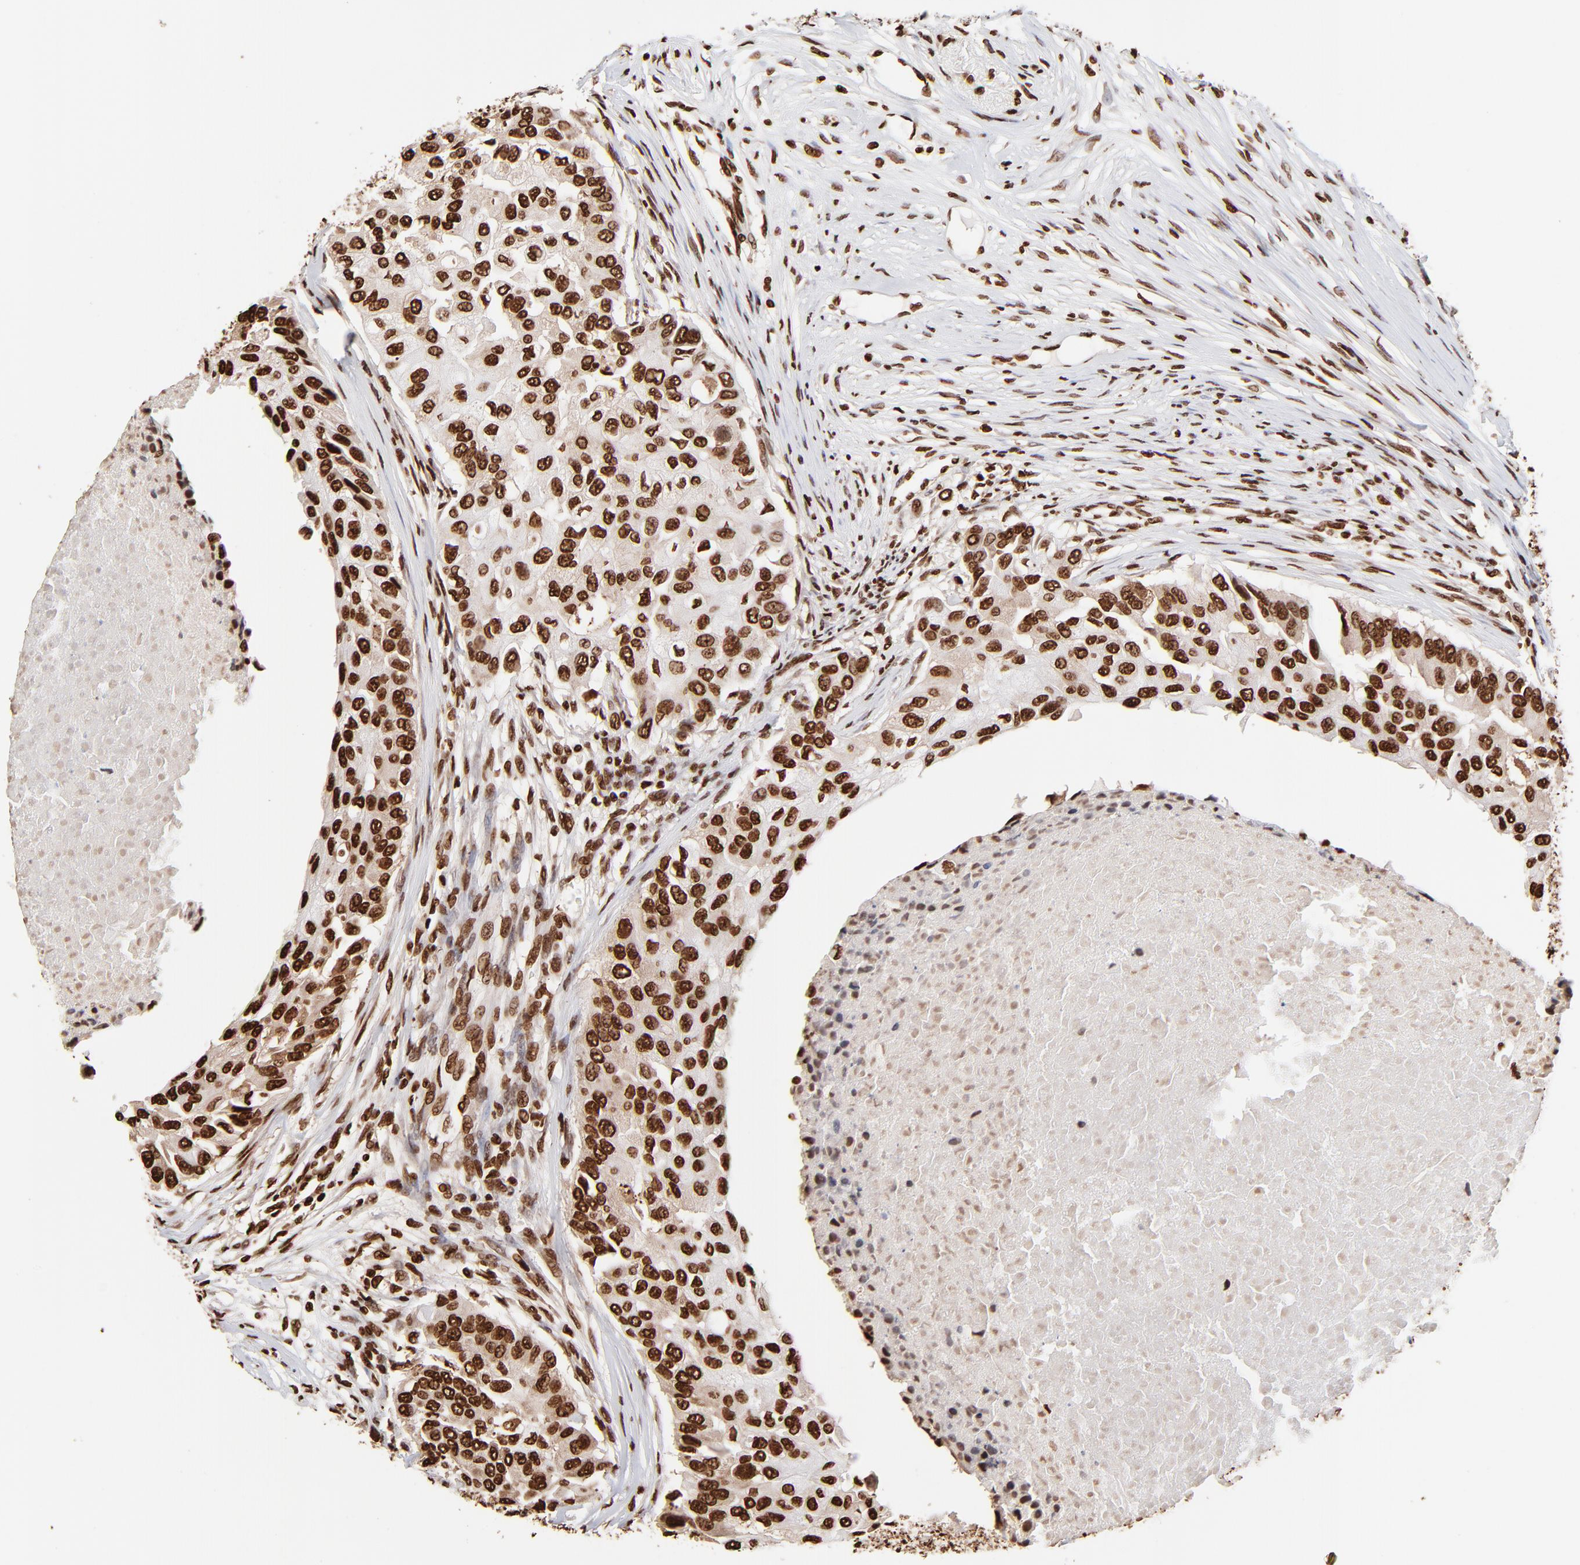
{"staining": {"intensity": "strong", "quantity": ">75%", "location": "nuclear"}, "tissue": "breast cancer", "cell_type": "Tumor cells", "image_type": "cancer", "snomed": [{"axis": "morphology", "description": "Normal tissue, NOS"}, {"axis": "morphology", "description": "Duct carcinoma"}, {"axis": "topography", "description": "Breast"}], "caption": "Immunohistochemical staining of breast infiltrating ductal carcinoma displays high levels of strong nuclear protein expression in about >75% of tumor cells.", "gene": "ZNF544", "patient": {"sex": "female", "age": 49}}